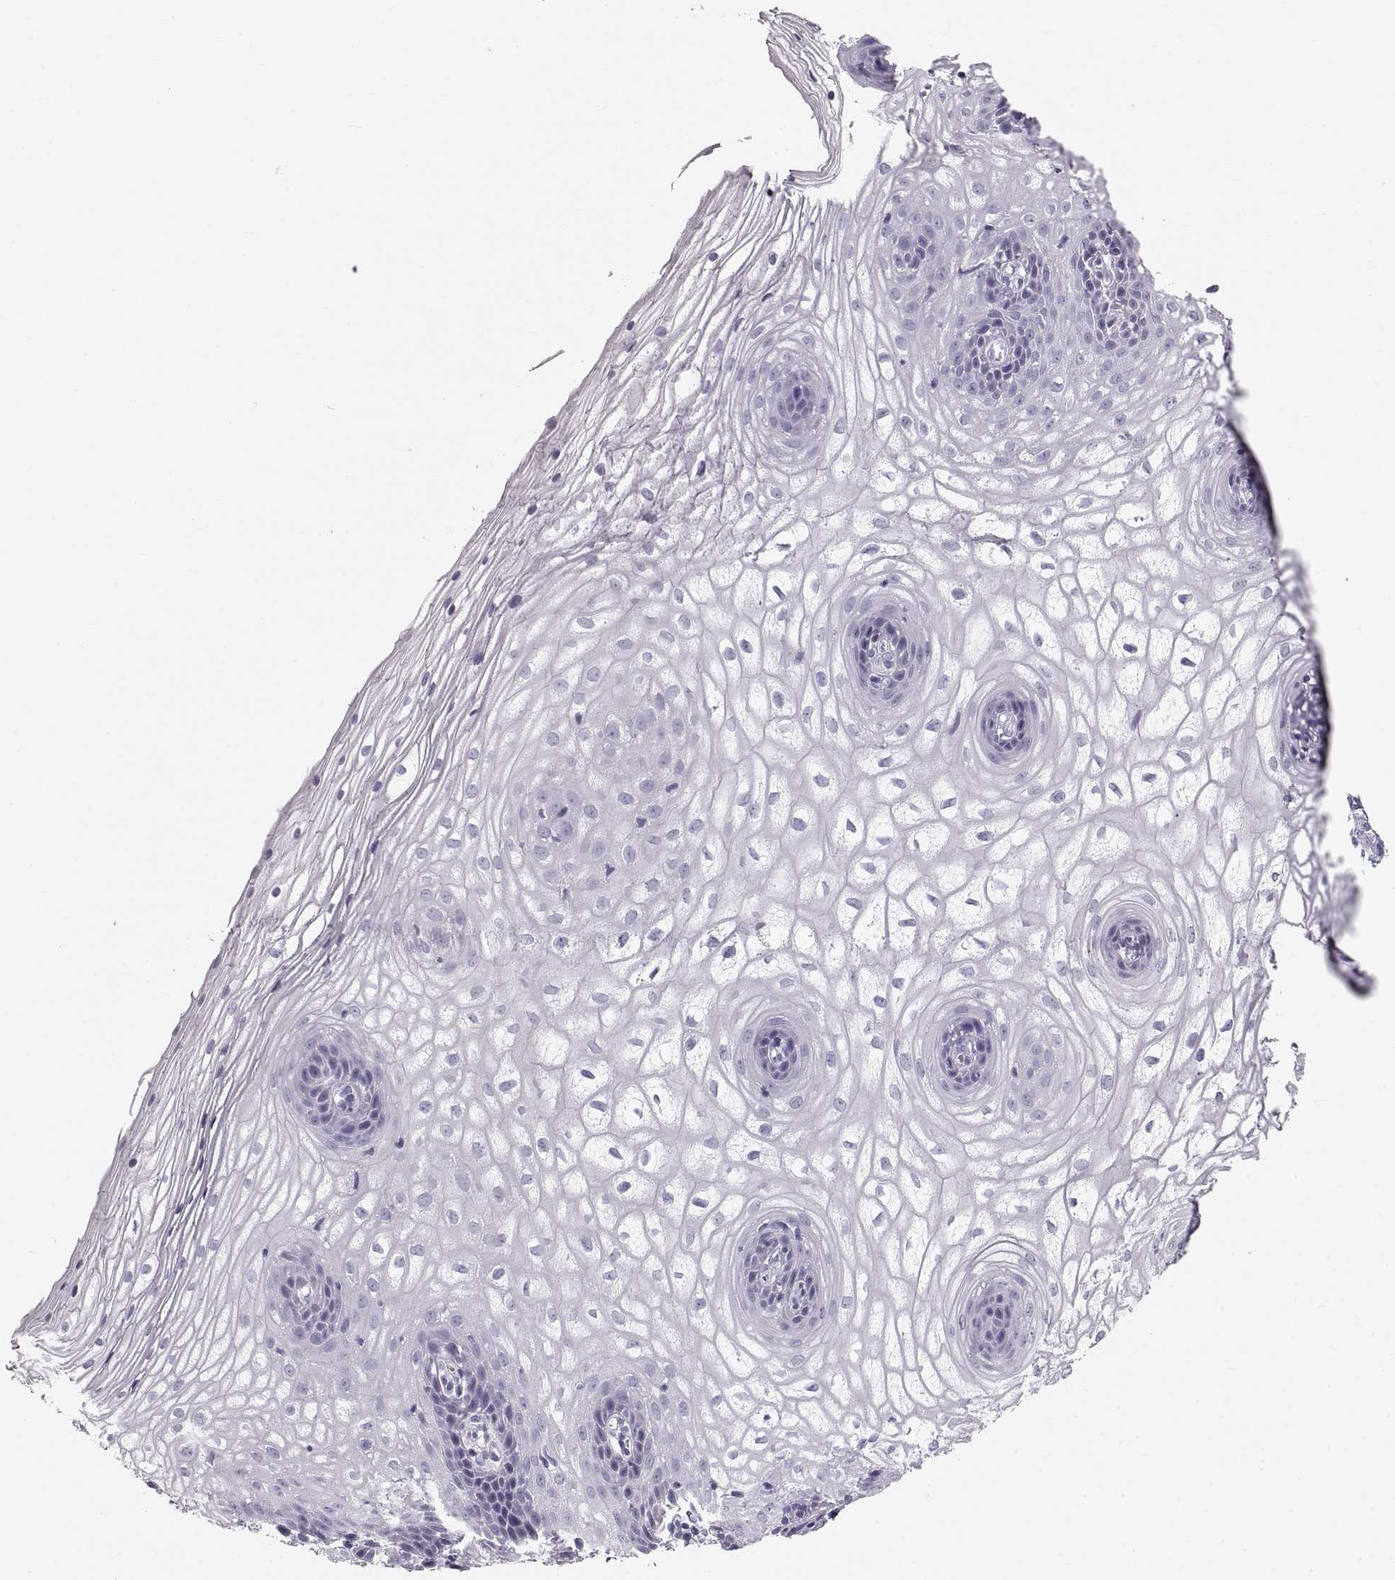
{"staining": {"intensity": "negative", "quantity": "none", "location": "none"}, "tissue": "vagina", "cell_type": "Squamous epithelial cells", "image_type": "normal", "snomed": [{"axis": "morphology", "description": "Normal tissue, NOS"}, {"axis": "topography", "description": "Vagina"}], "caption": "Squamous epithelial cells show no significant staining in unremarkable vagina. Brightfield microscopy of IHC stained with DAB (brown) and hematoxylin (blue), captured at high magnification.", "gene": "CRYAA", "patient": {"sex": "female", "age": 34}}